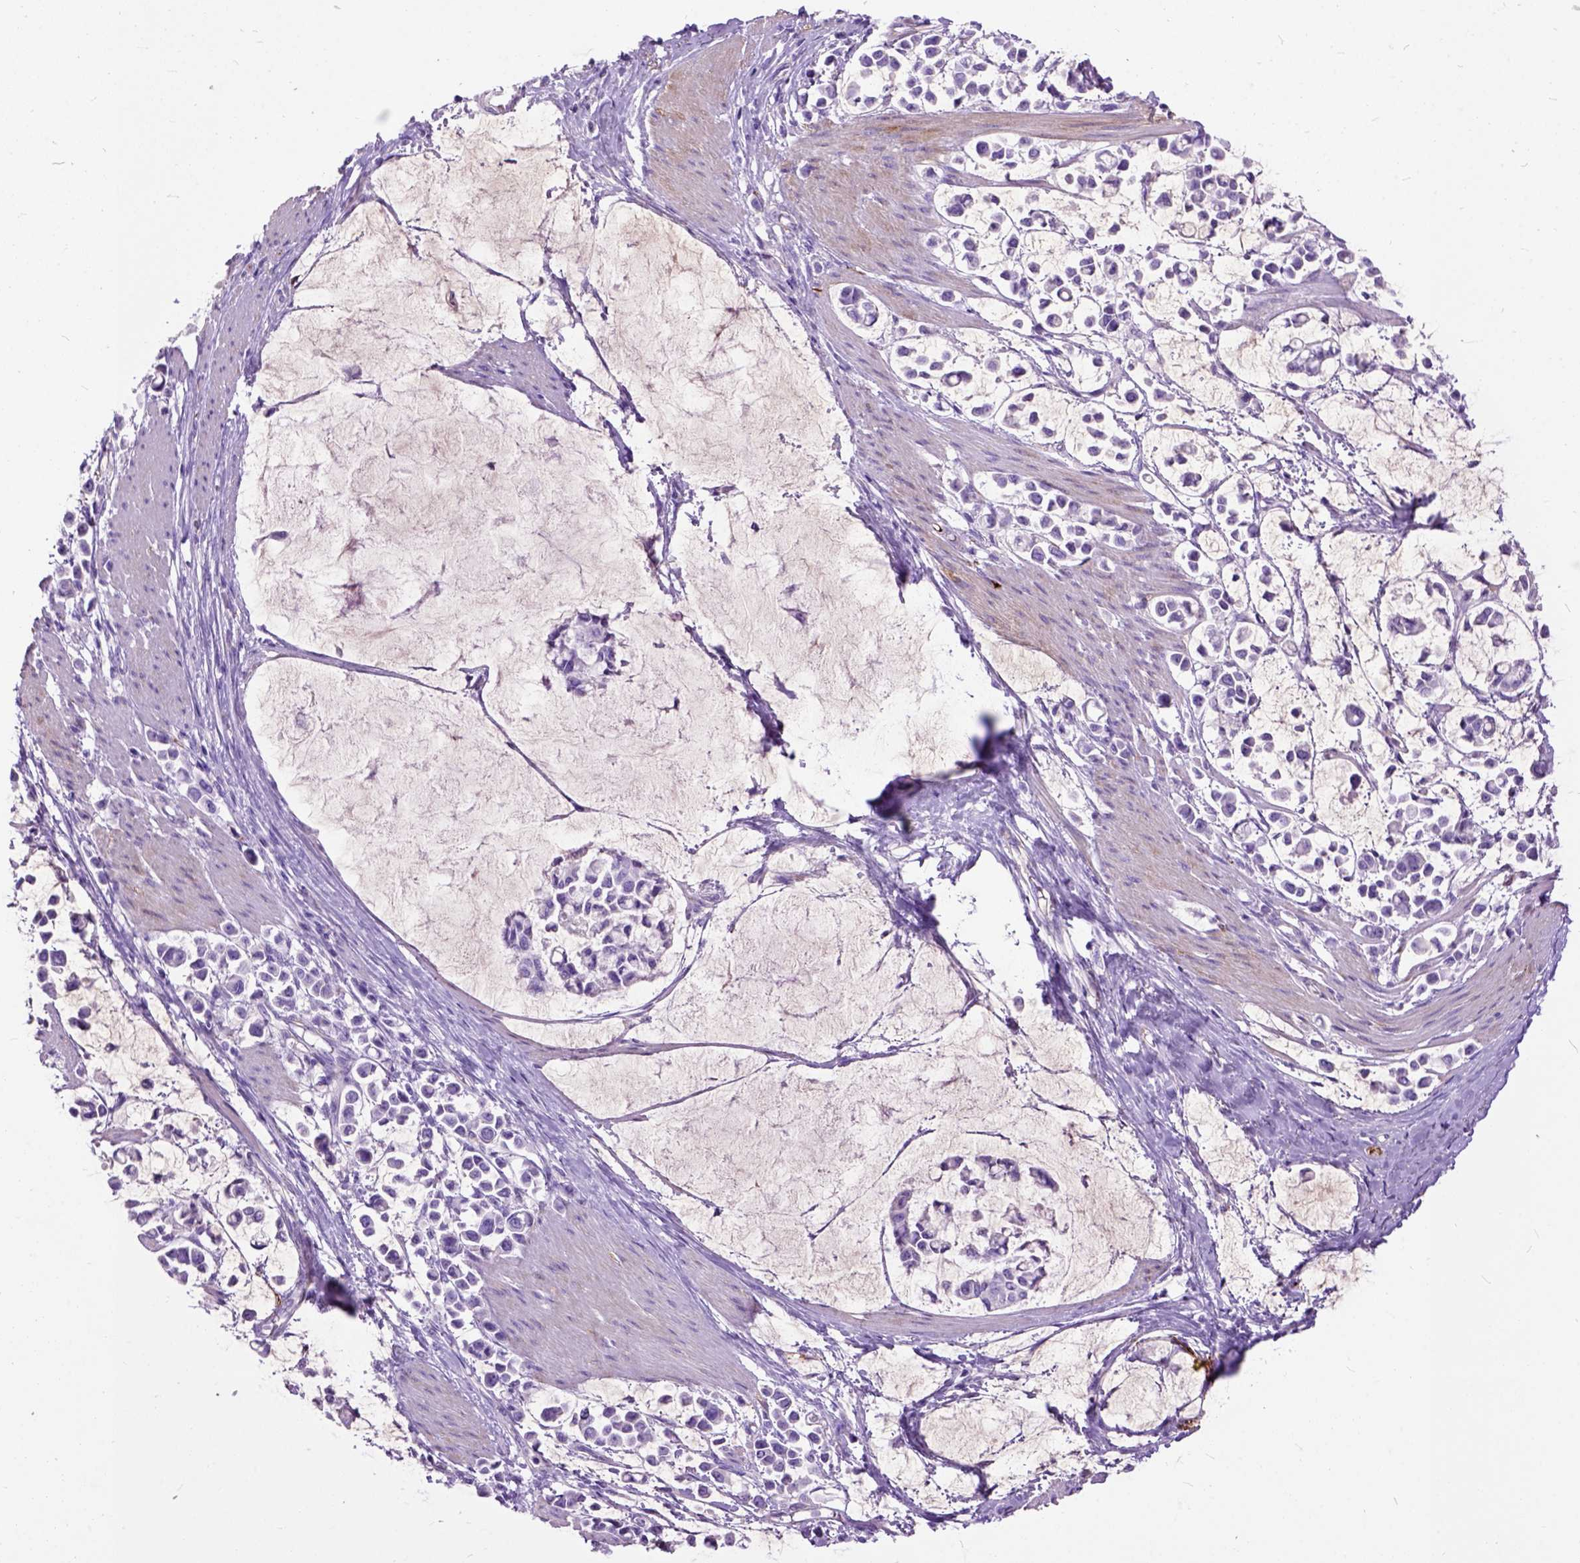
{"staining": {"intensity": "negative", "quantity": "none", "location": "none"}, "tissue": "stomach cancer", "cell_type": "Tumor cells", "image_type": "cancer", "snomed": [{"axis": "morphology", "description": "Adenocarcinoma, NOS"}, {"axis": "topography", "description": "Stomach"}], "caption": "Immunohistochemical staining of adenocarcinoma (stomach) displays no significant expression in tumor cells. (Immunohistochemistry (ihc), brightfield microscopy, high magnification).", "gene": "MAPT", "patient": {"sex": "male", "age": 82}}